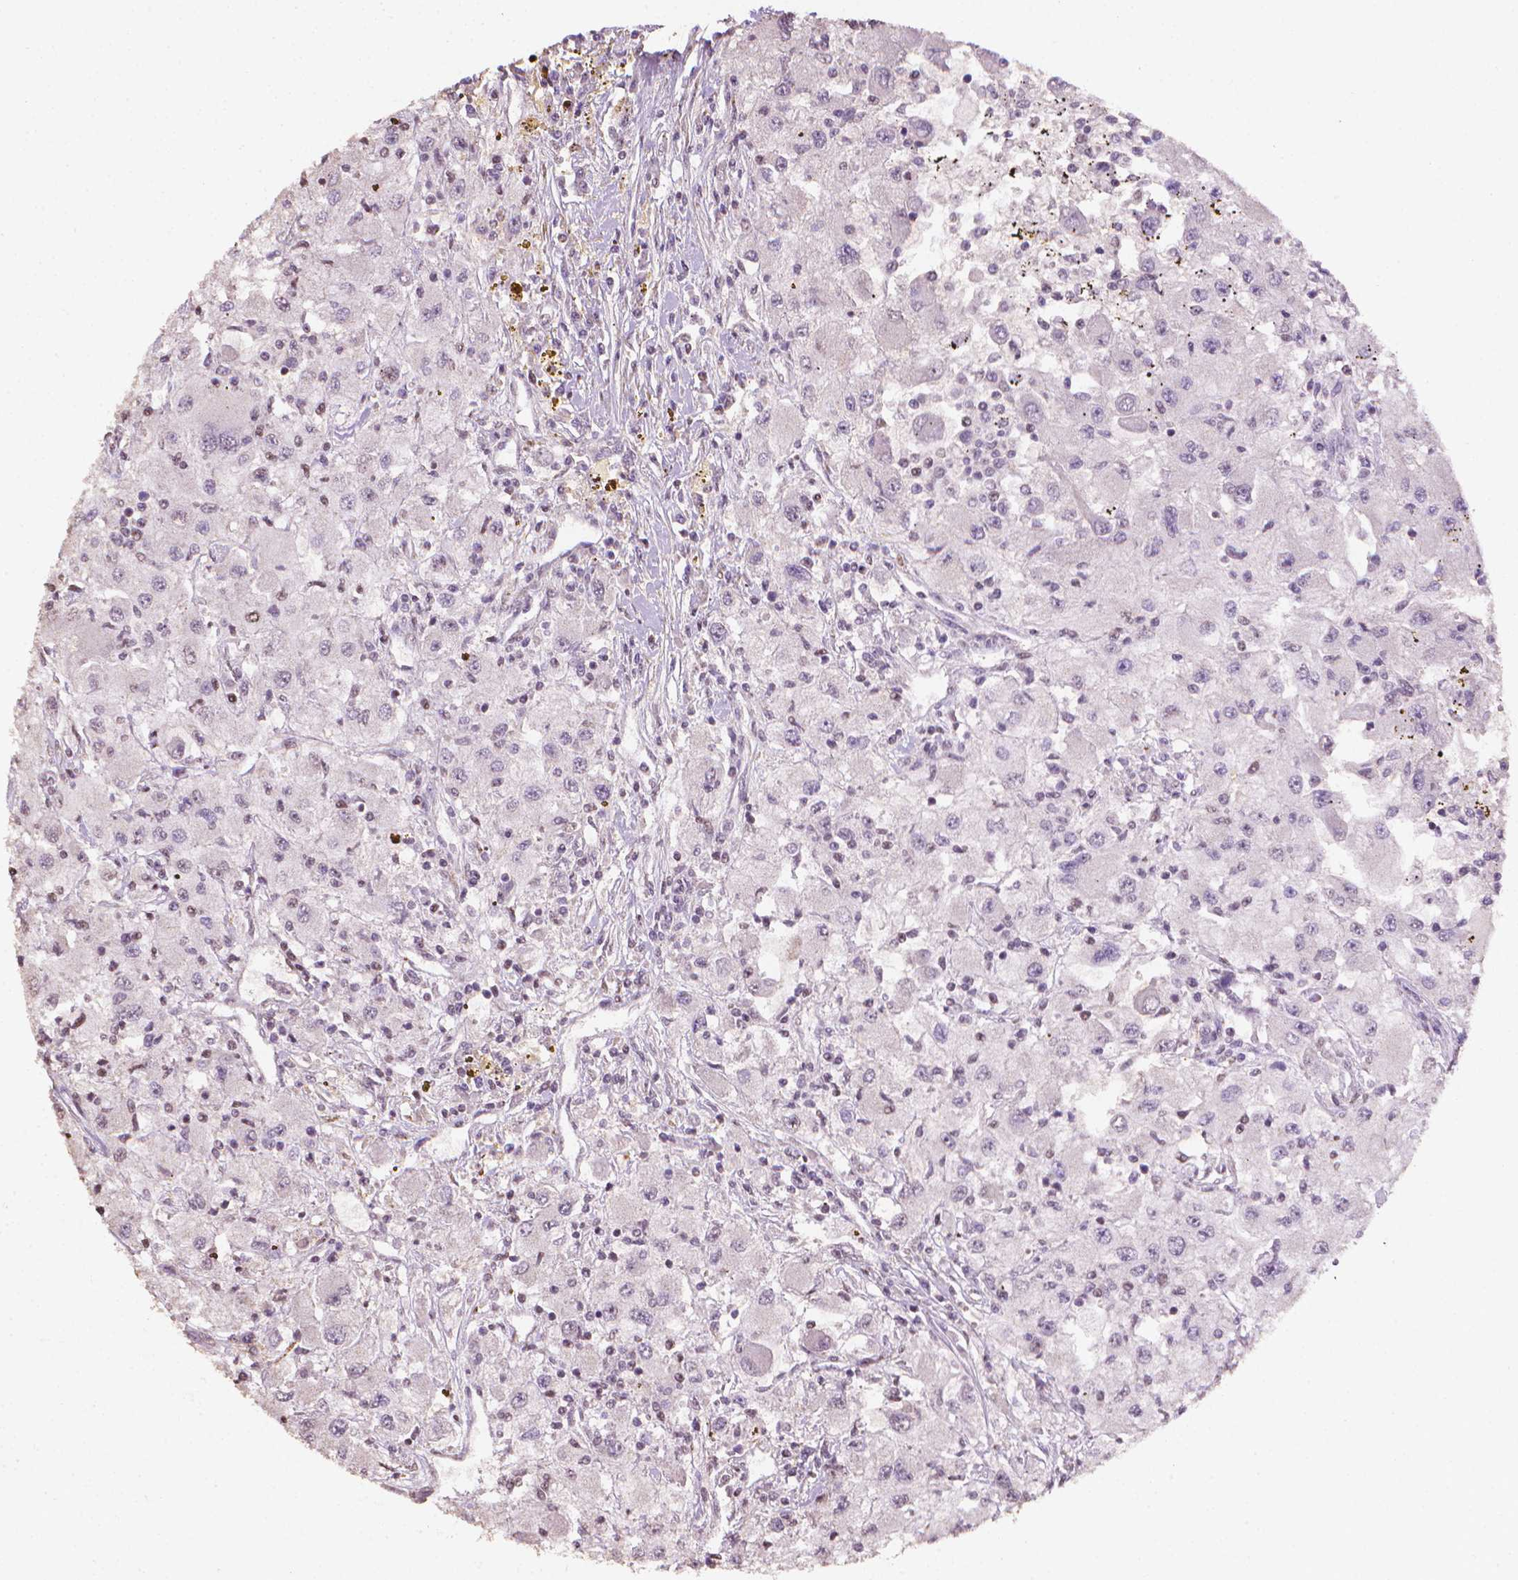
{"staining": {"intensity": "negative", "quantity": "none", "location": "none"}, "tissue": "renal cancer", "cell_type": "Tumor cells", "image_type": "cancer", "snomed": [{"axis": "morphology", "description": "Adenocarcinoma, NOS"}, {"axis": "topography", "description": "Kidney"}], "caption": "Immunohistochemistry histopathology image of neoplastic tissue: human adenocarcinoma (renal) stained with DAB demonstrates no significant protein positivity in tumor cells.", "gene": "DCN", "patient": {"sex": "female", "age": 67}}